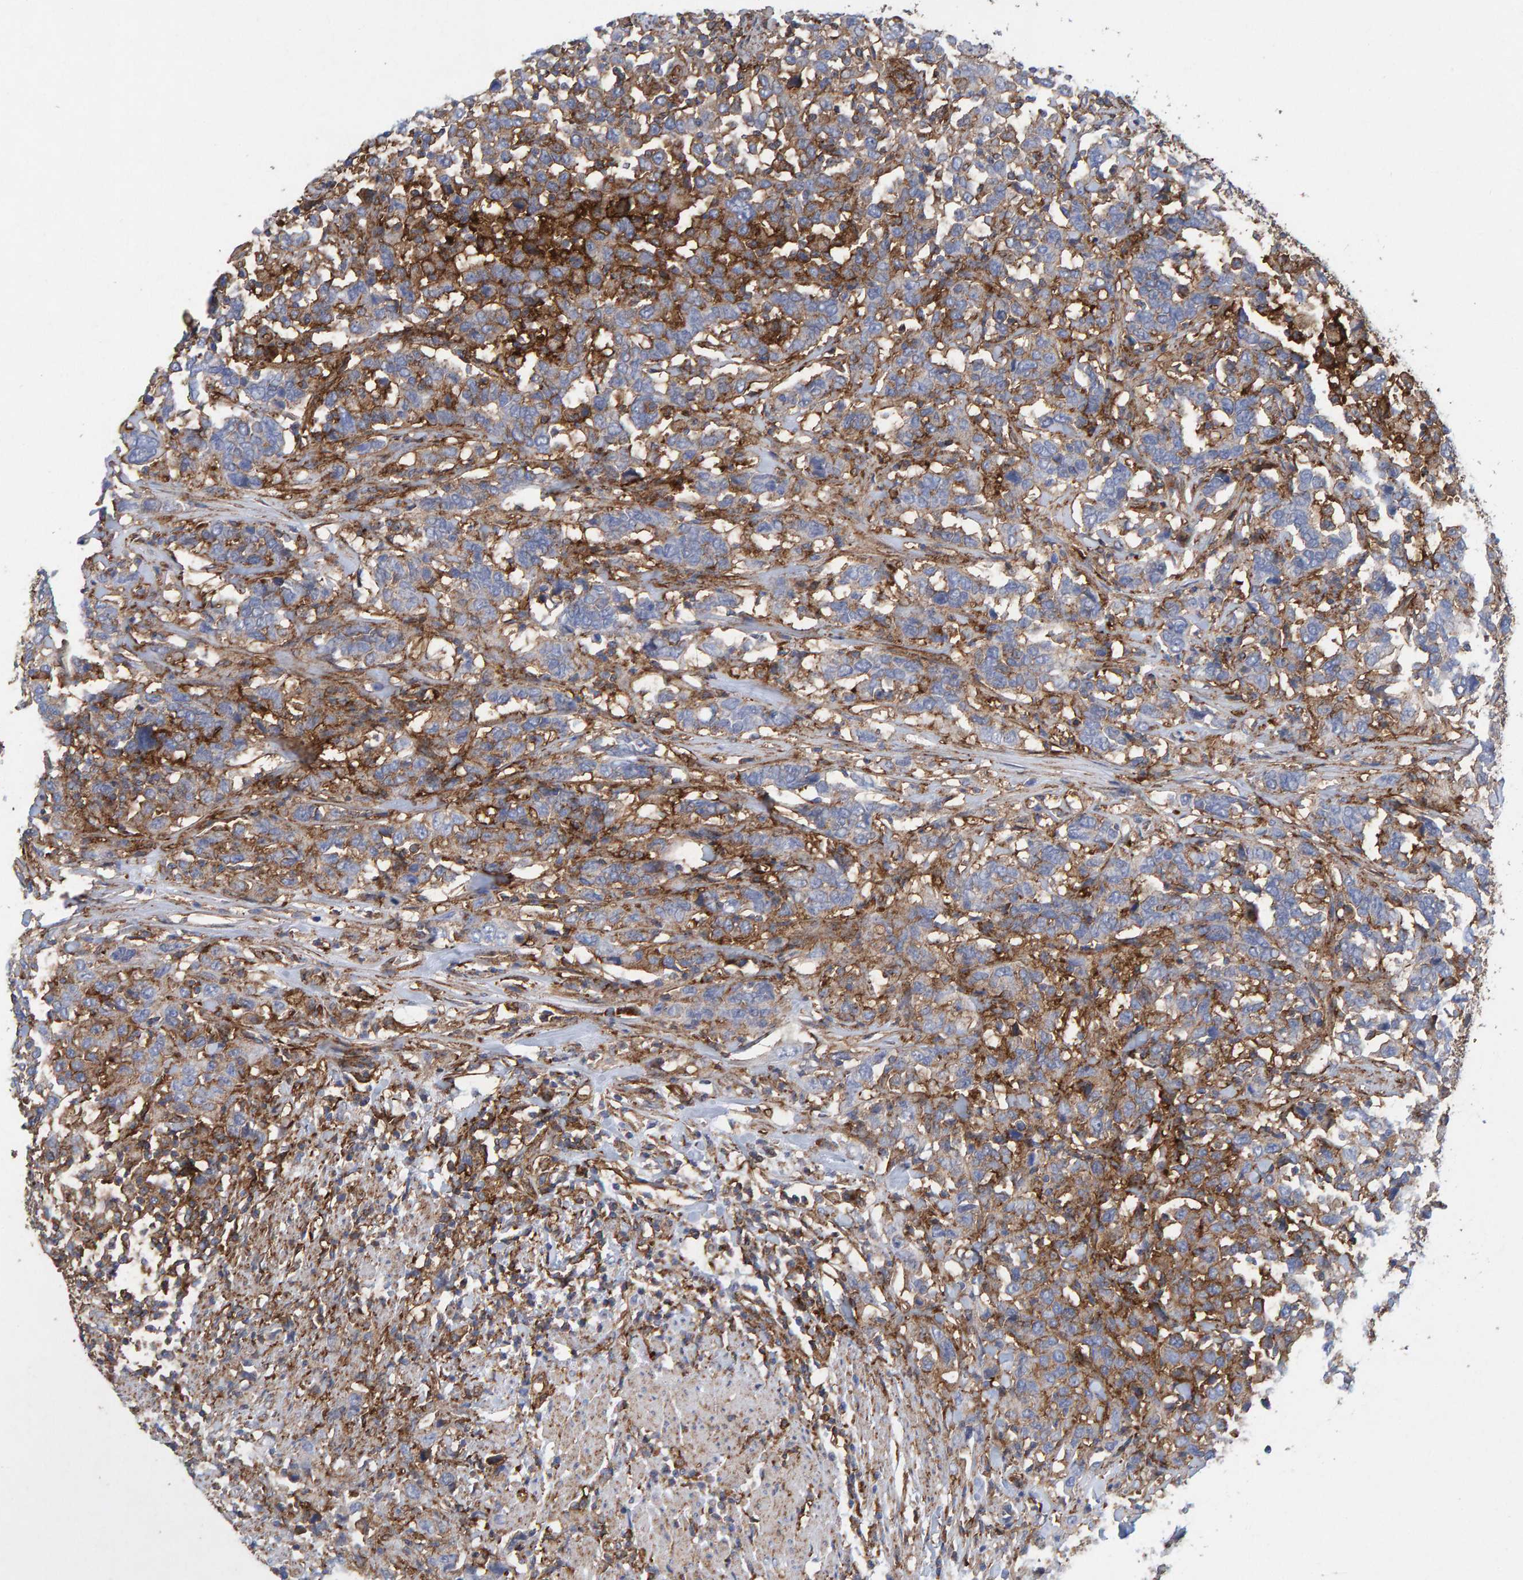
{"staining": {"intensity": "weak", "quantity": "<25%", "location": "cytoplasmic/membranous"}, "tissue": "urothelial cancer", "cell_type": "Tumor cells", "image_type": "cancer", "snomed": [{"axis": "morphology", "description": "Urothelial carcinoma, High grade"}, {"axis": "topography", "description": "Urinary bladder"}], "caption": "IHC photomicrograph of neoplastic tissue: human urothelial cancer stained with DAB (3,3'-diaminobenzidine) shows no significant protein expression in tumor cells.", "gene": "MVP", "patient": {"sex": "male", "age": 61}}